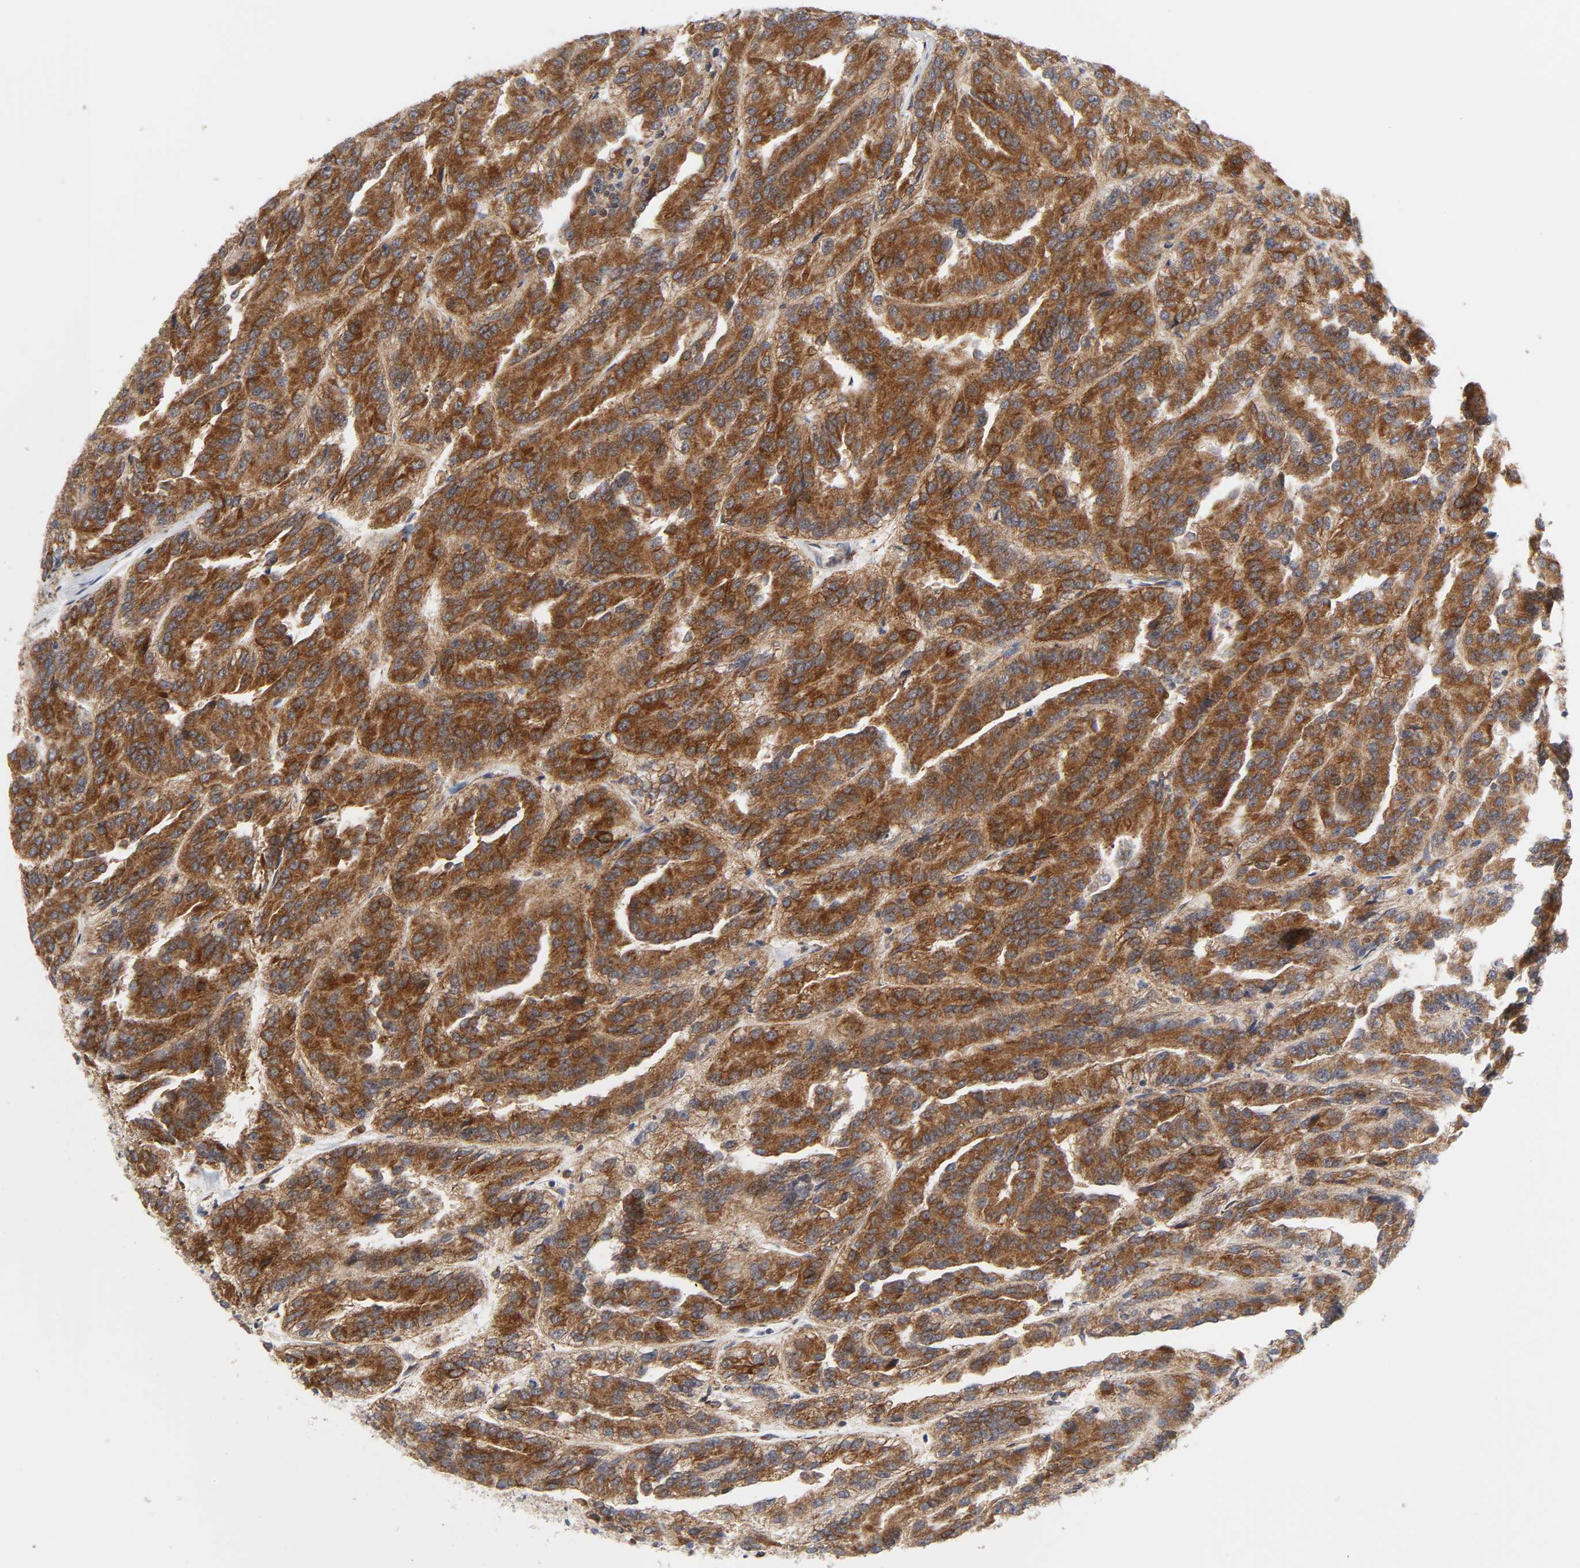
{"staining": {"intensity": "strong", "quantity": ">75%", "location": "cytoplasmic/membranous"}, "tissue": "renal cancer", "cell_type": "Tumor cells", "image_type": "cancer", "snomed": [{"axis": "morphology", "description": "Adenocarcinoma, NOS"}, {"axis": "topography", "description": "Kidney"}], "caption": "This is an image of immunohistochemistry (IHC) staining of renal cancer, which shows strong staining in the cytoplasmic/membranous of tumor cells.", "gene": "BAX", "patient": {"sex": "male", "age": 46}}